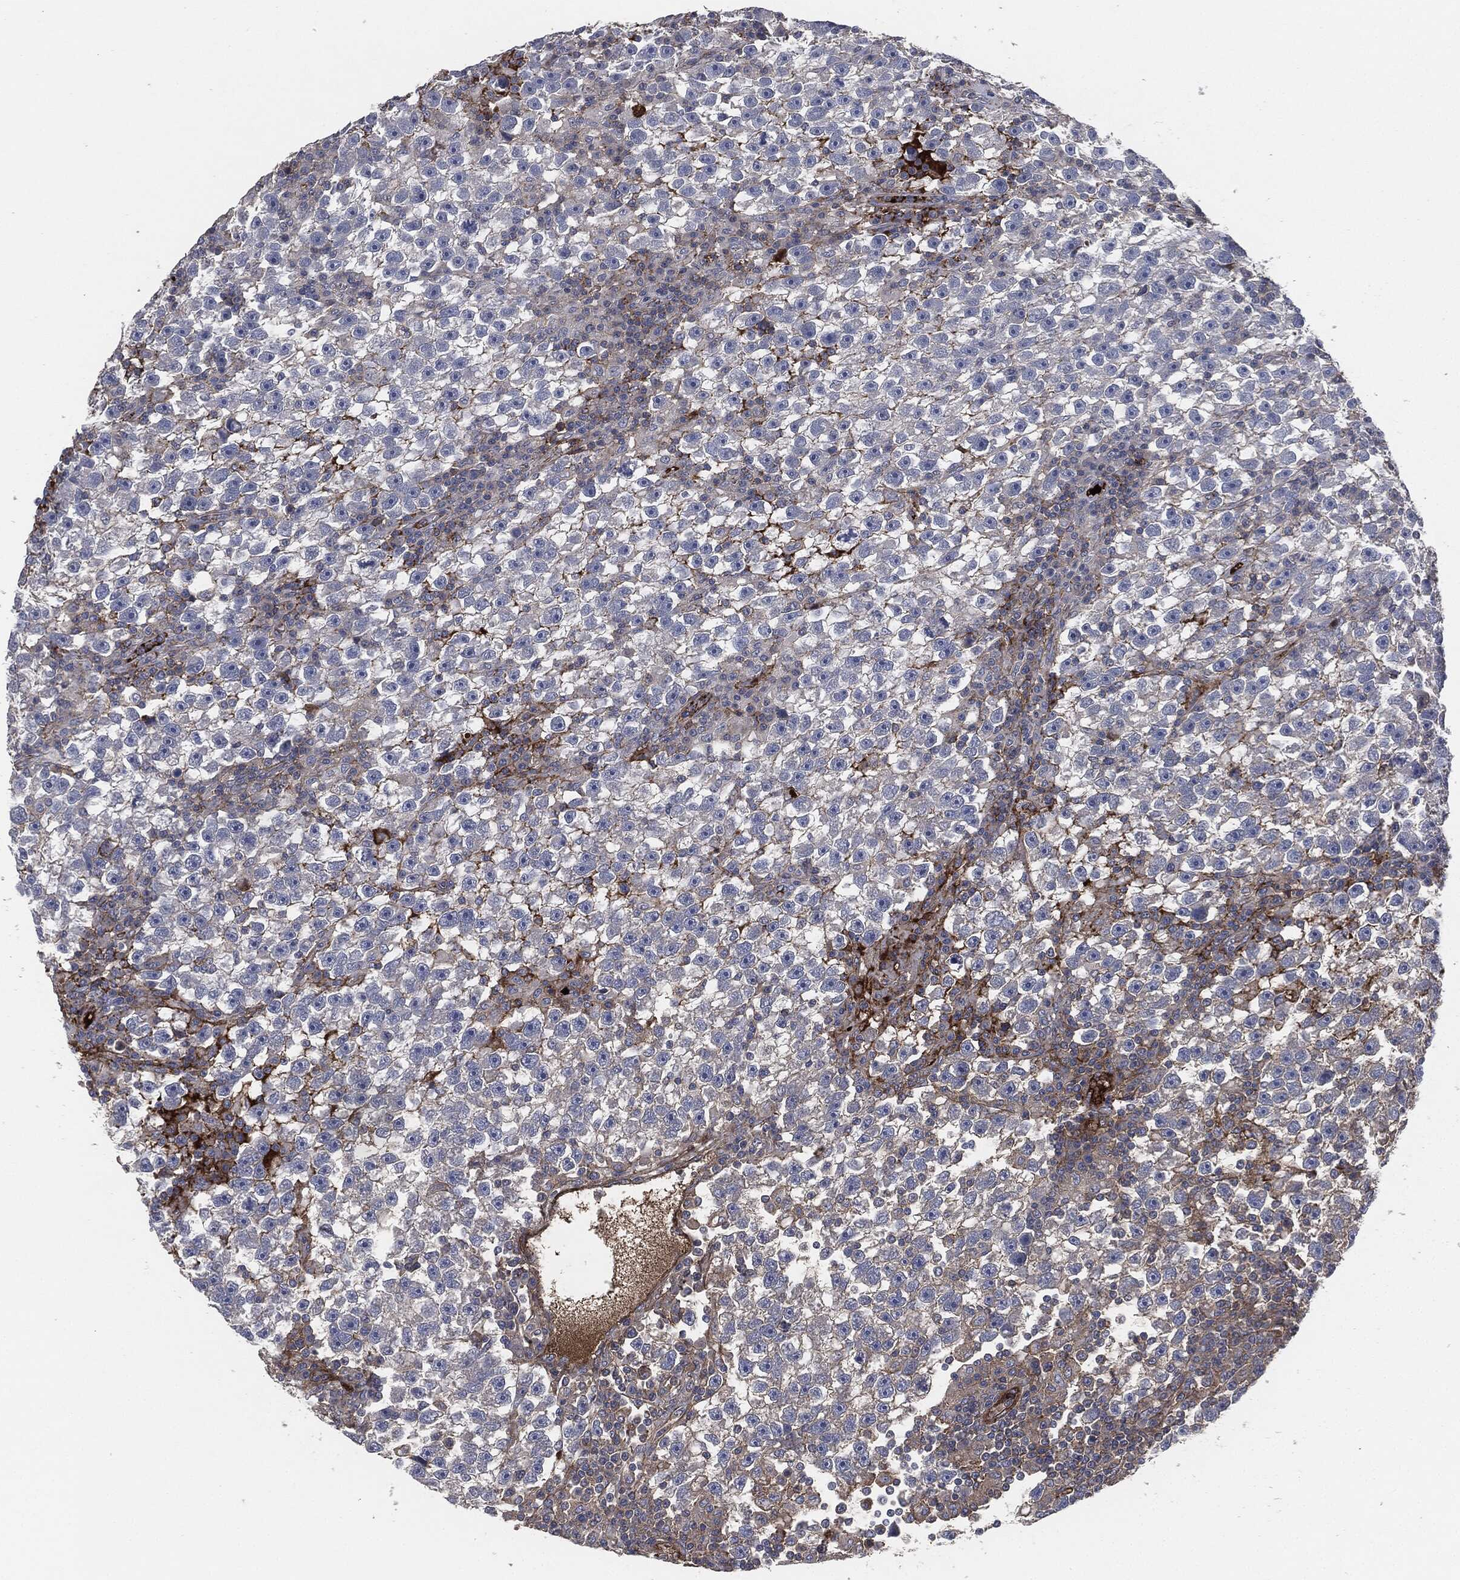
{"staining": {"intensity": "weak", "quantity": "25%-75%", "location": "cytoplasmic/membranous"}, "tissue": "testis cancer", "cell_type": "Tumor cells", "image_type": "cancer", "snomed": [{"axis": "morphology", "description": "Seminoma, NOS"}, {"axis": "topography", "description": "Testis"}], "caption": "DAB (3,3'-diaminobenzidine) immunohistochemical staining of testis seminoma displays weak cytoplasmic/membranous protein positivity in approximately 25%-75% of tumor cells.", "gene": "APOB", "patient": {"sex": "male", "age": 47}}